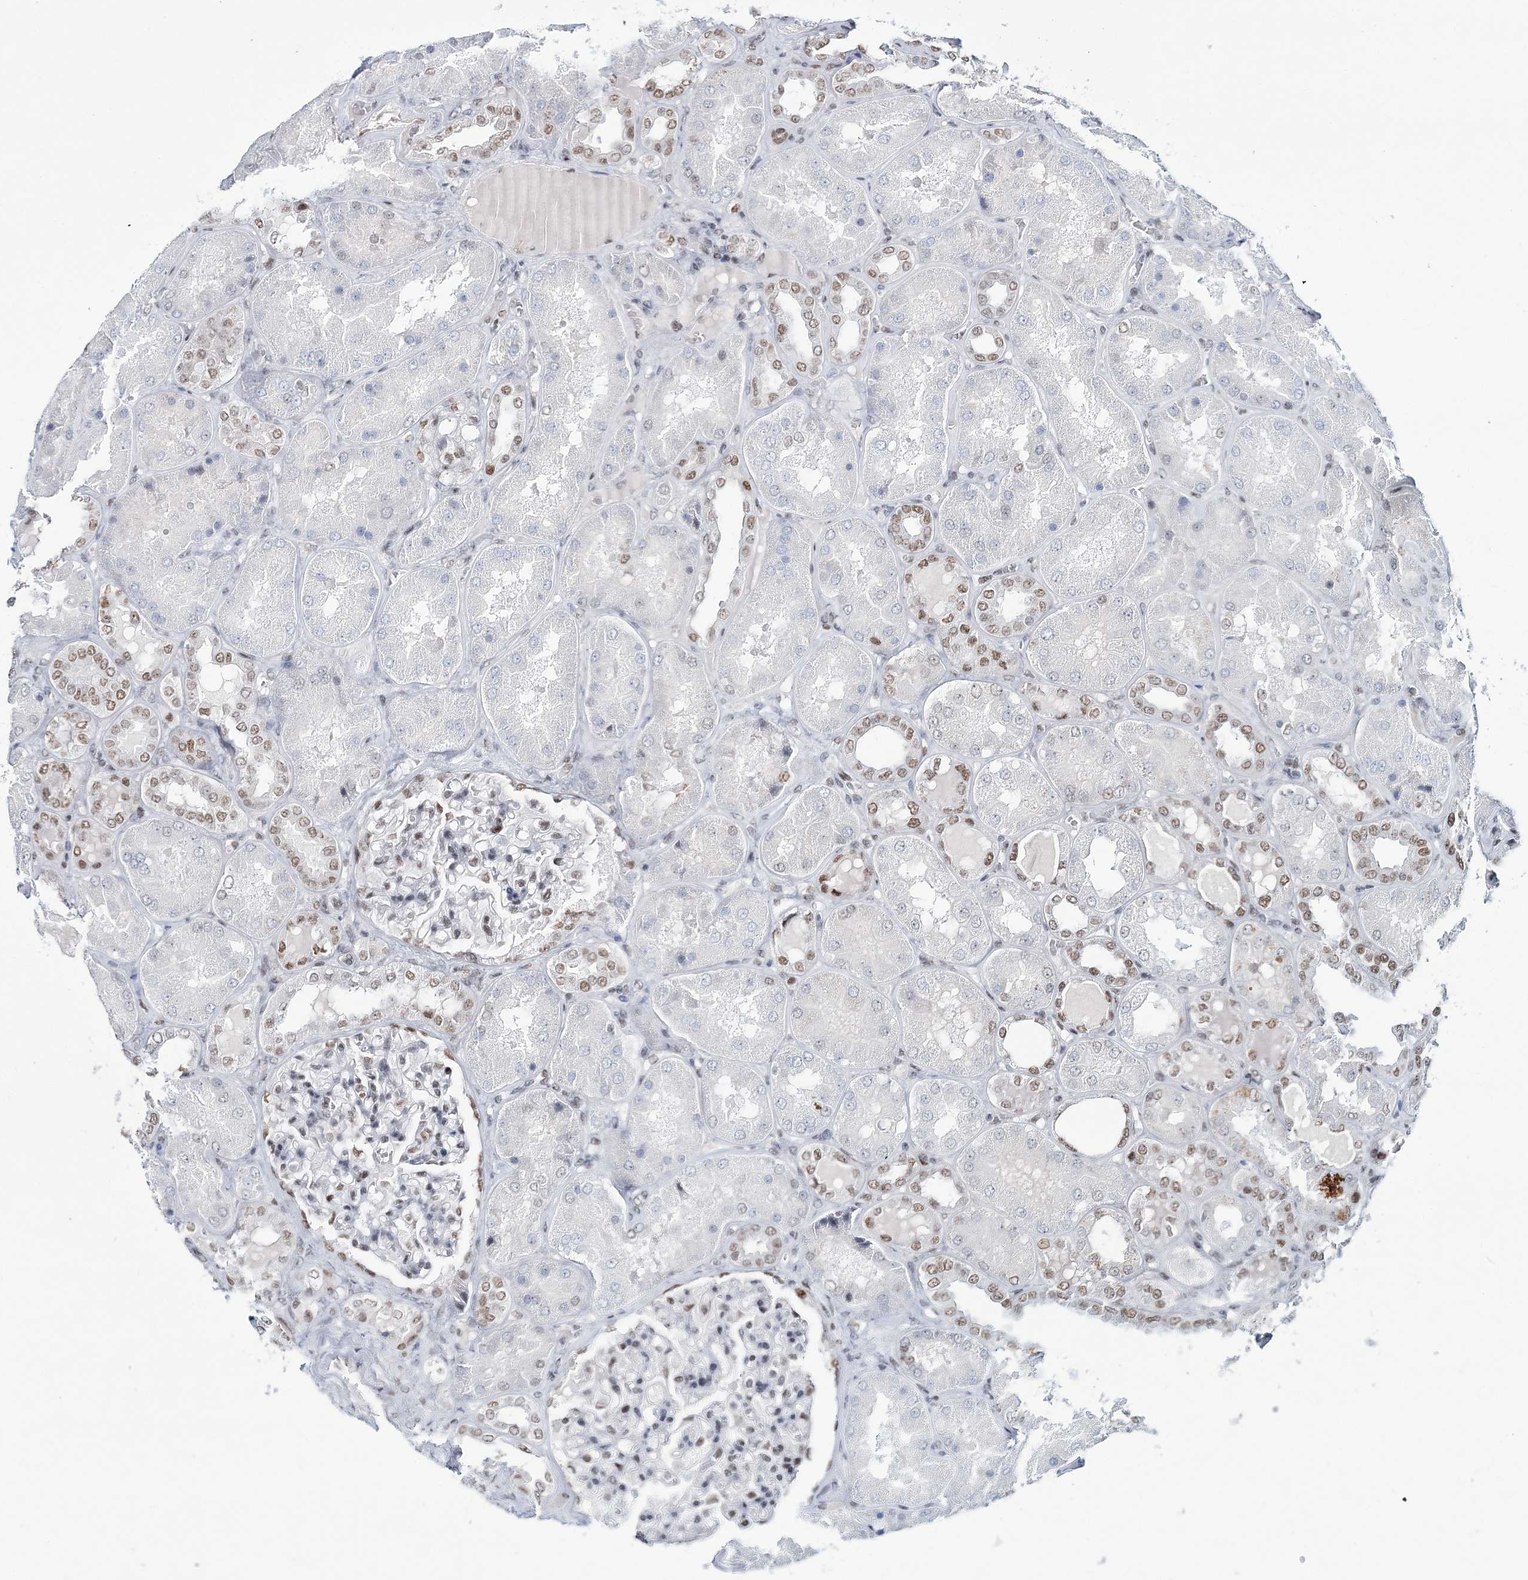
{"staining": {"intensity": "moderate", "quantity": ">75%", "location": "nuclear"}, "tissue": "kidney", "cell_type": "Cells in glomeruli", "image_type": "normal", "snomed": [{"axis": "morphology", "description": "Normal tissue, NOS"}, {"axis": "topography", "description": "Kidney"}], "caption": "The micrograph exhibits a brown stain indicating the presence of a protein in the nuclear of cells in glomeruli in kidney. The staining was performed using DAB, with brown indicating positive protein expression. Nuclei are stained blue with hematoxylin.", "gene": "LRRFIP2", "patient": {"sex": "female", "age": 56}}